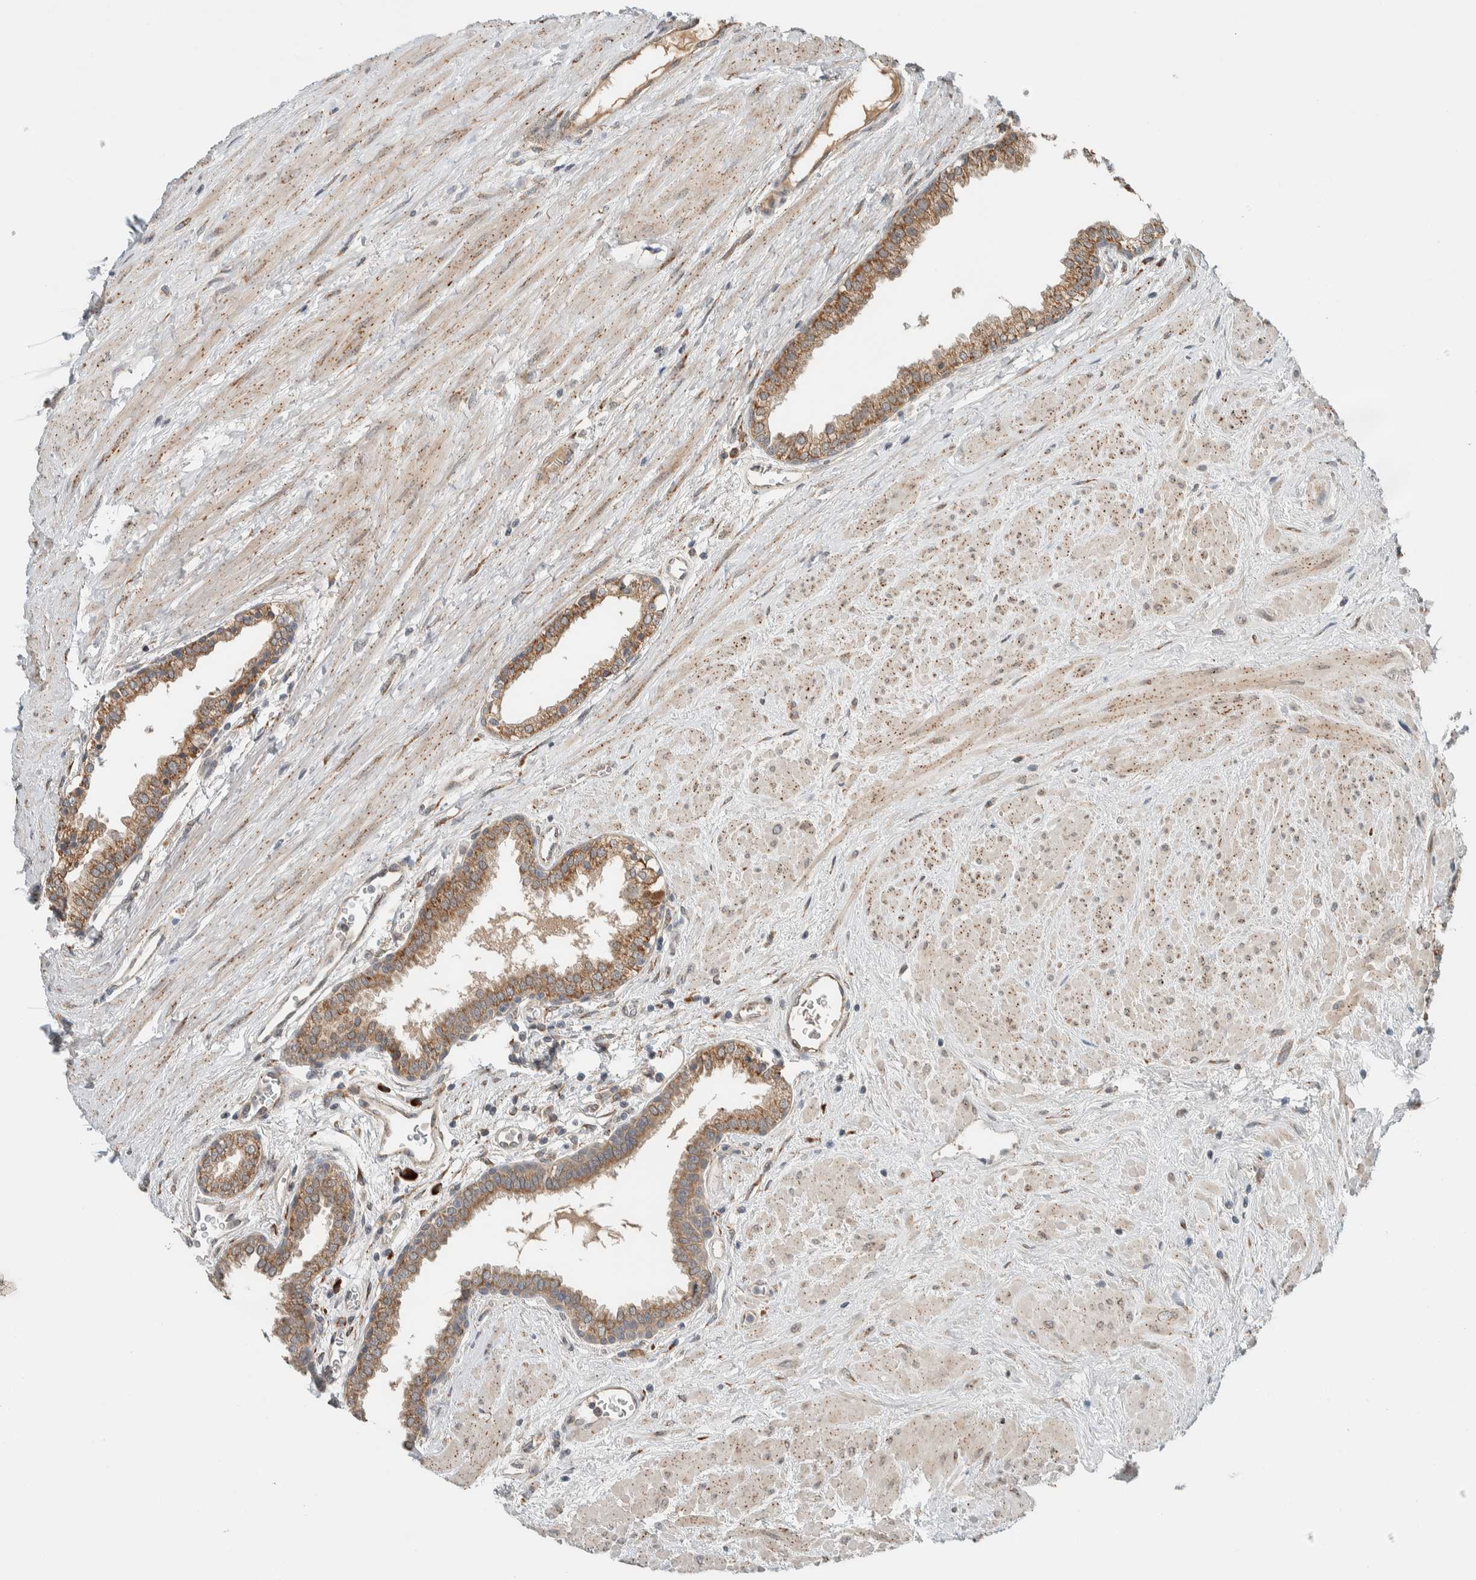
{"staining": {"intensity": "moderate", "quantity": ">75%", "location": "cytoplasmic/membranous"}, "tissue": "prostate", "cell_type": "Glandular cells", "image_type": "normal", "snomed": [{"axis": "morphology", "description": "Normal tissue, NOS"}, {"axis": "topography", "description": "Prostate"}], "caption": "Benign prostate displays moderate cytoplasmic/membranous positivity in approximately >75% of glandular cells, visualized by immunohistochemistry. Nuclei are stained in blue.", "gene": "CTBP2", "patient": {"sex": "male", "age": 51}}